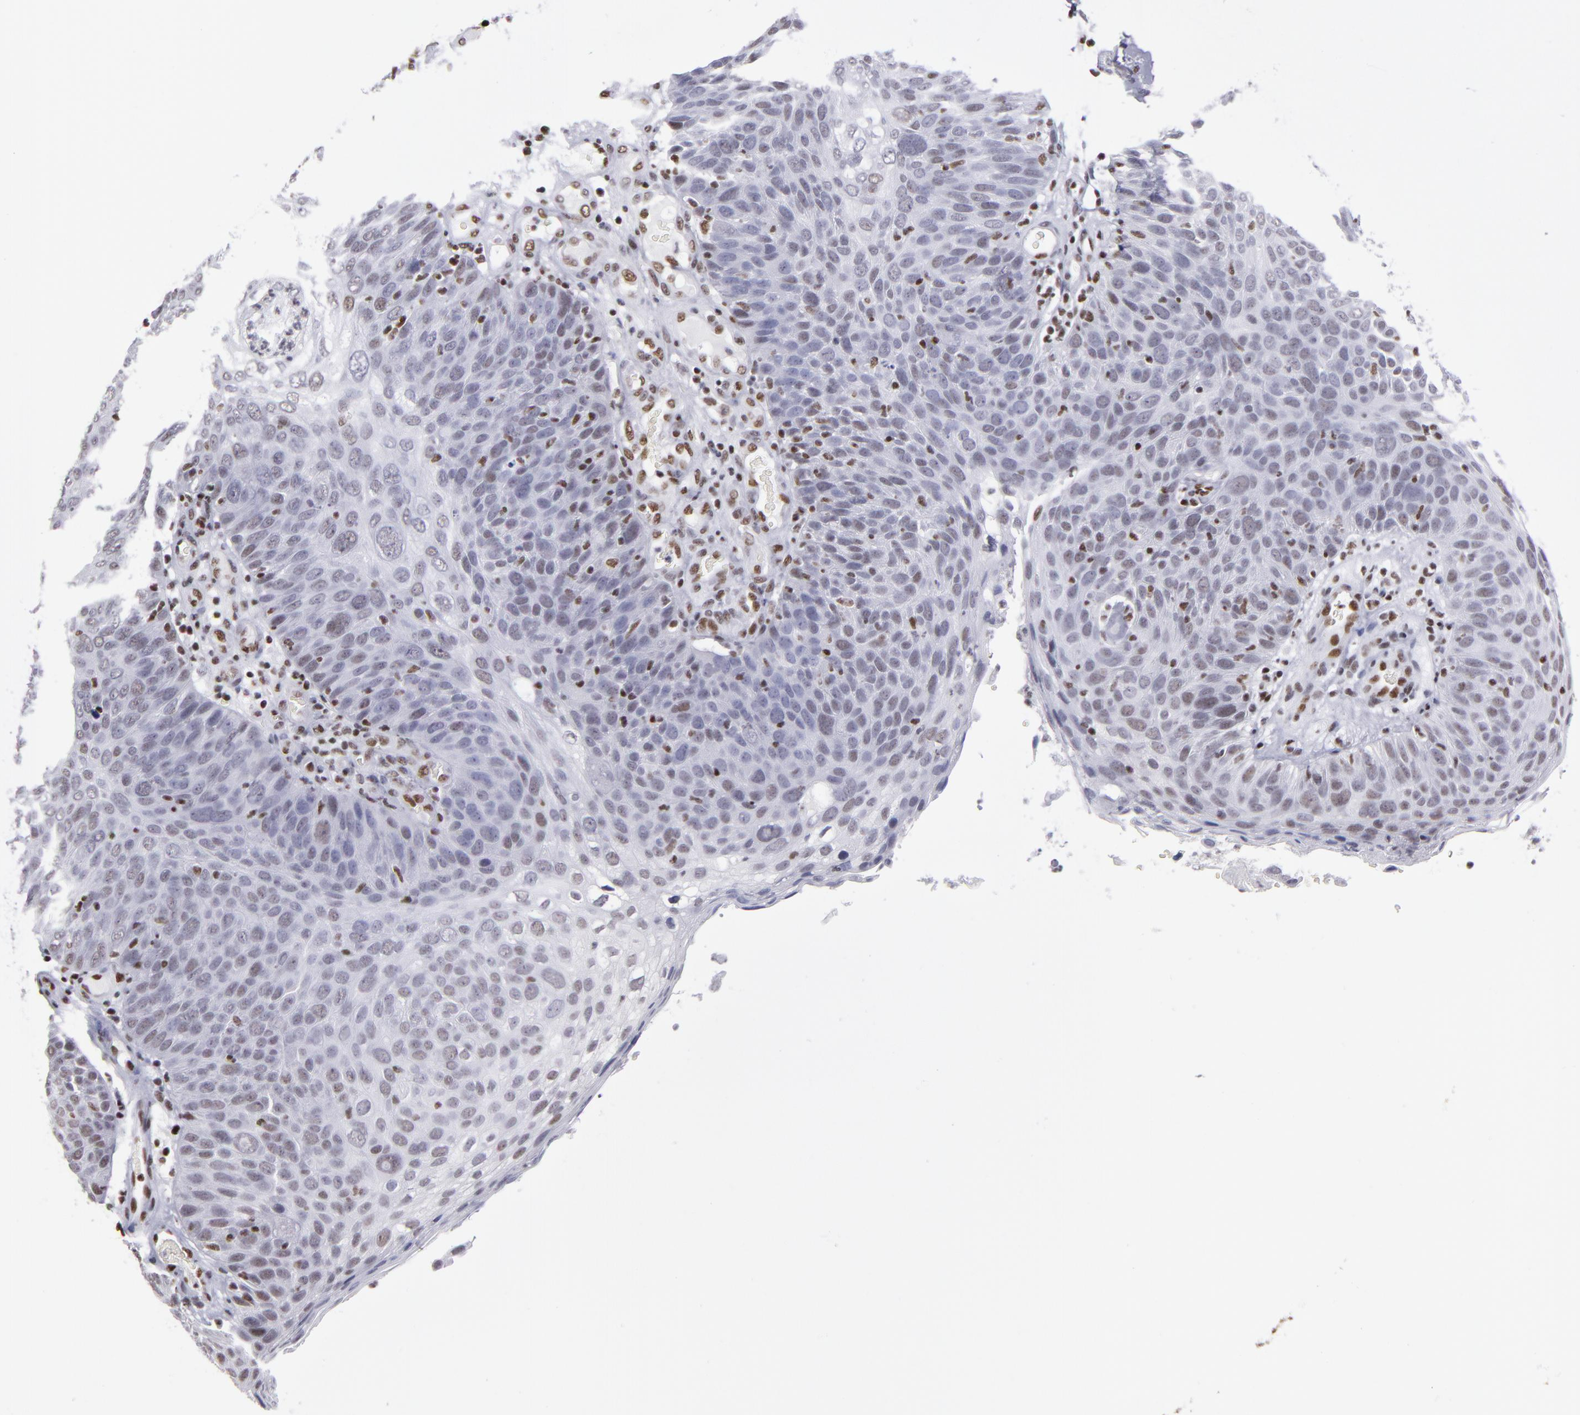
{"staining": {"intensity": "strong", "quantity": ">75%", "location": "nuclear"}, "tissue": "skin cancer", "cell_type": "Tumor cells", "image_type": "cancer", "snomed": [{"axis": "morphology", "description": "Squamous cell carcinoma, NOS"}, {"axis": "topography", "description": "Skin"}], "caption": "Protein staining displays strong nuclear staining in approximately >75% of tumor cells in squamous cell carcinoma (skin). Ihc stains the protein in brown and the nuclei are stained blue.", "gene": "TERF2", "patient": {"sex": "male", "age": 87}}